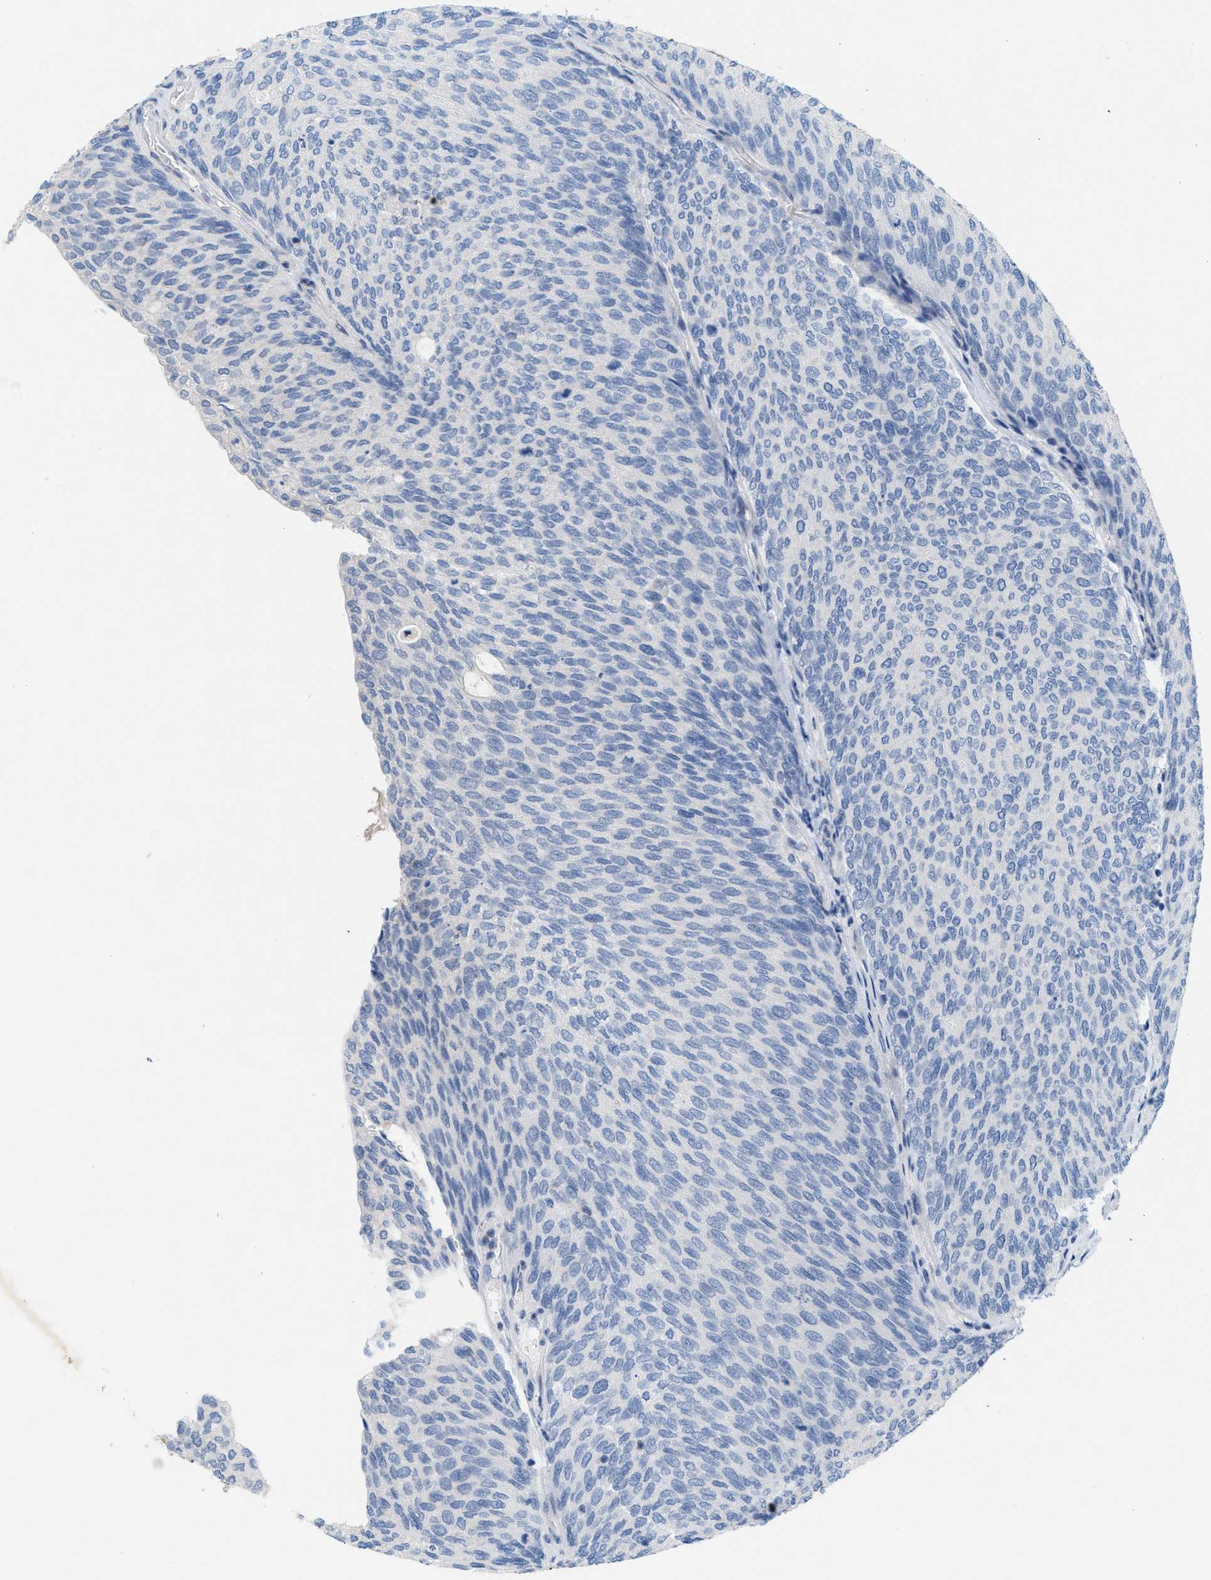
{"staining": {"intensity": "negative", "quantity": "none", "location": "none"}, "tissue": "urothelial cancer", "cell_type": "Tumor cells", "image_type": "cancer", "snomed": [{"axis": "morphology", "description": "Urothelial carcinoma, Low grade"}, {"axis": "topography", "description": "Urinary bladder"}], "caption": "DAB immunohistochemical staining of human urothelial carcinoma (low-grade) demonstrates no significant positivity in tumor cells.", "gene": "CPA2", "patient": {"sex": "female", "age": 79}}